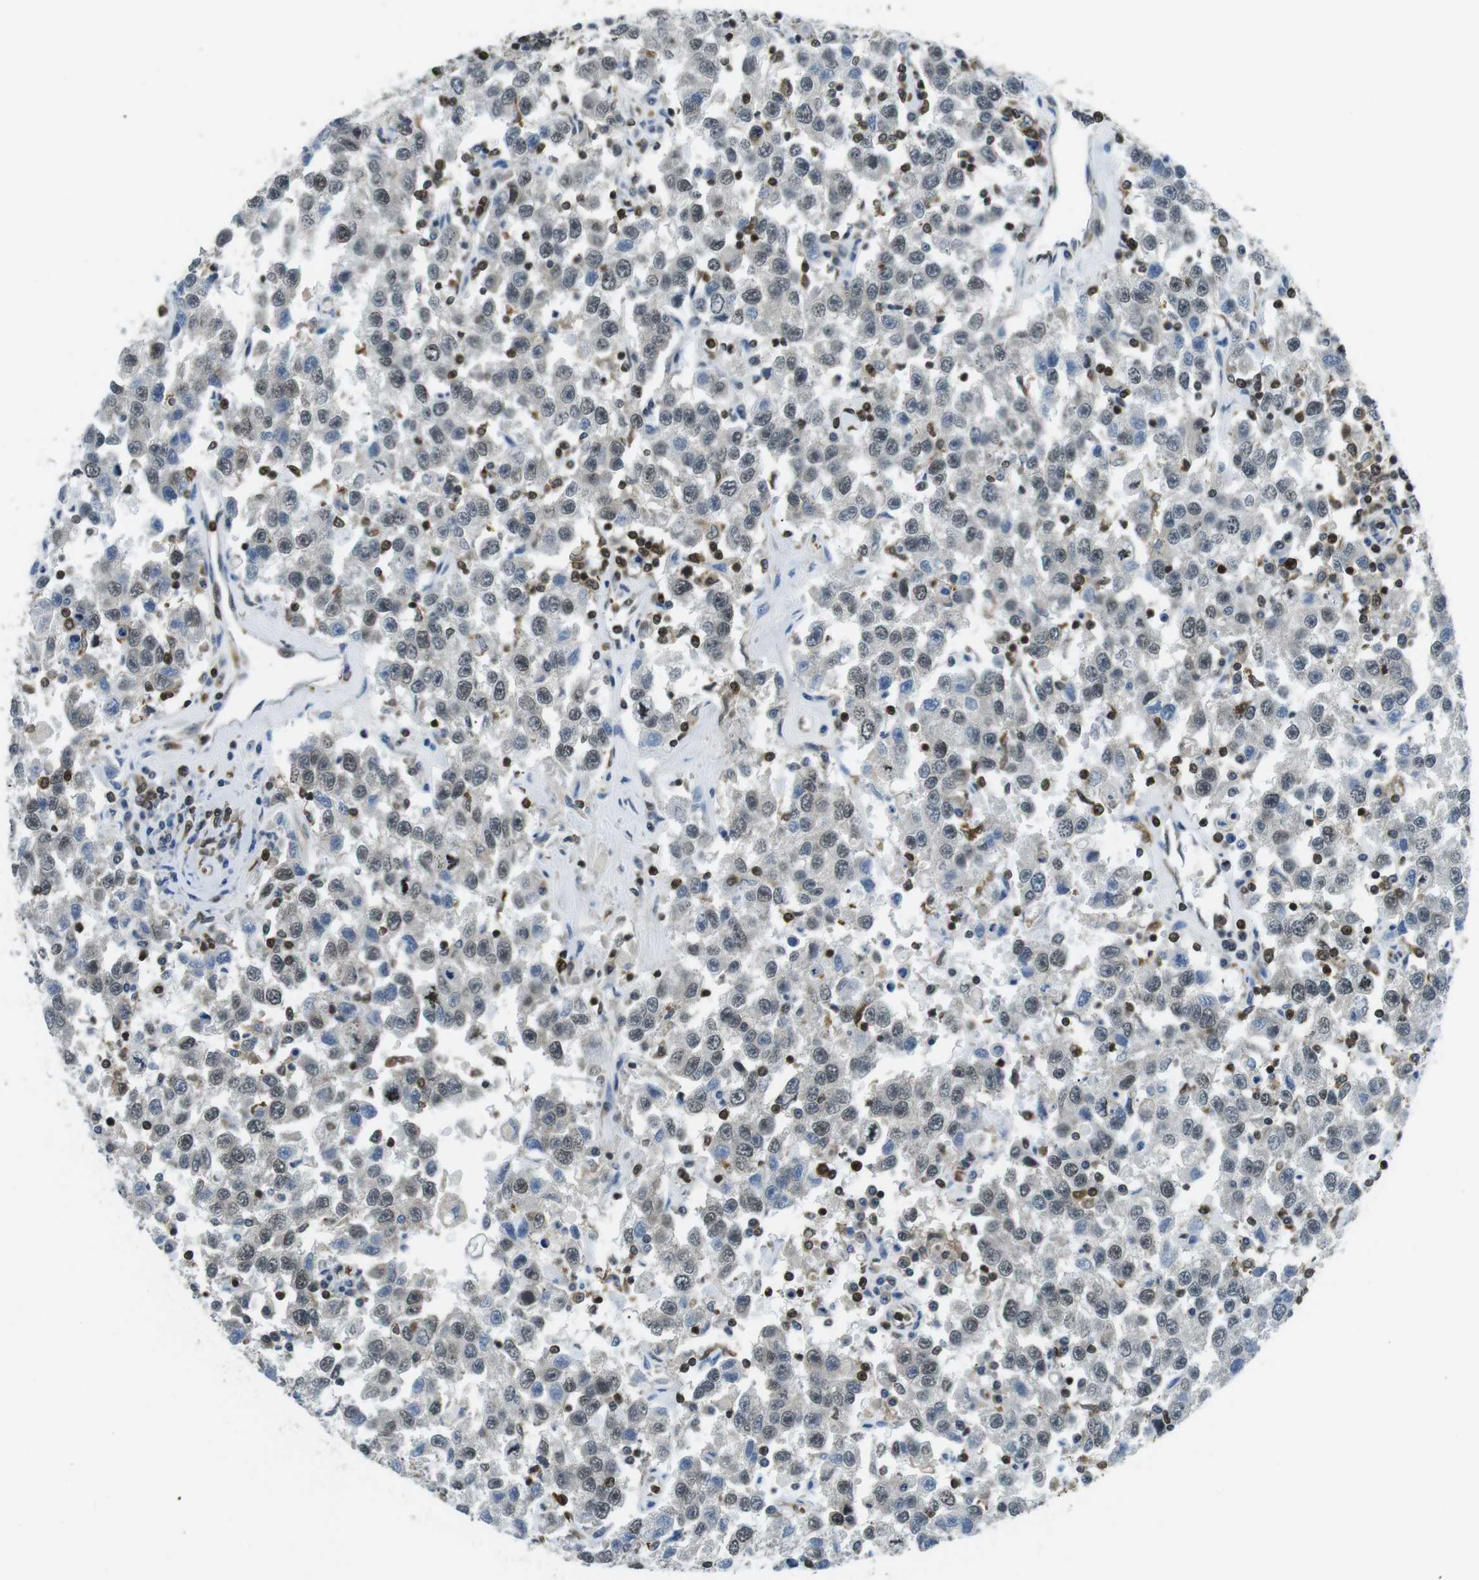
{"staining": {"intensity": "weak", "quantity": "<25%", "location": "nuclear"}, "tissue": "testis cancer", "cell_type": "Tumor cells", "image_type": "cancer", "snomed": [{"axis": "morphology", "description": "Seminoma, NOS"}, {"axis": "topography", "description": "Testis"}], "caption": "The IHC photomicrograph has no significant staining in tumor cells of testis seminoma tissue. (IHC, brightfield microscopy, high magnification).", "gene": "STK10", "patient": {"sex": "male", "age": 41}}